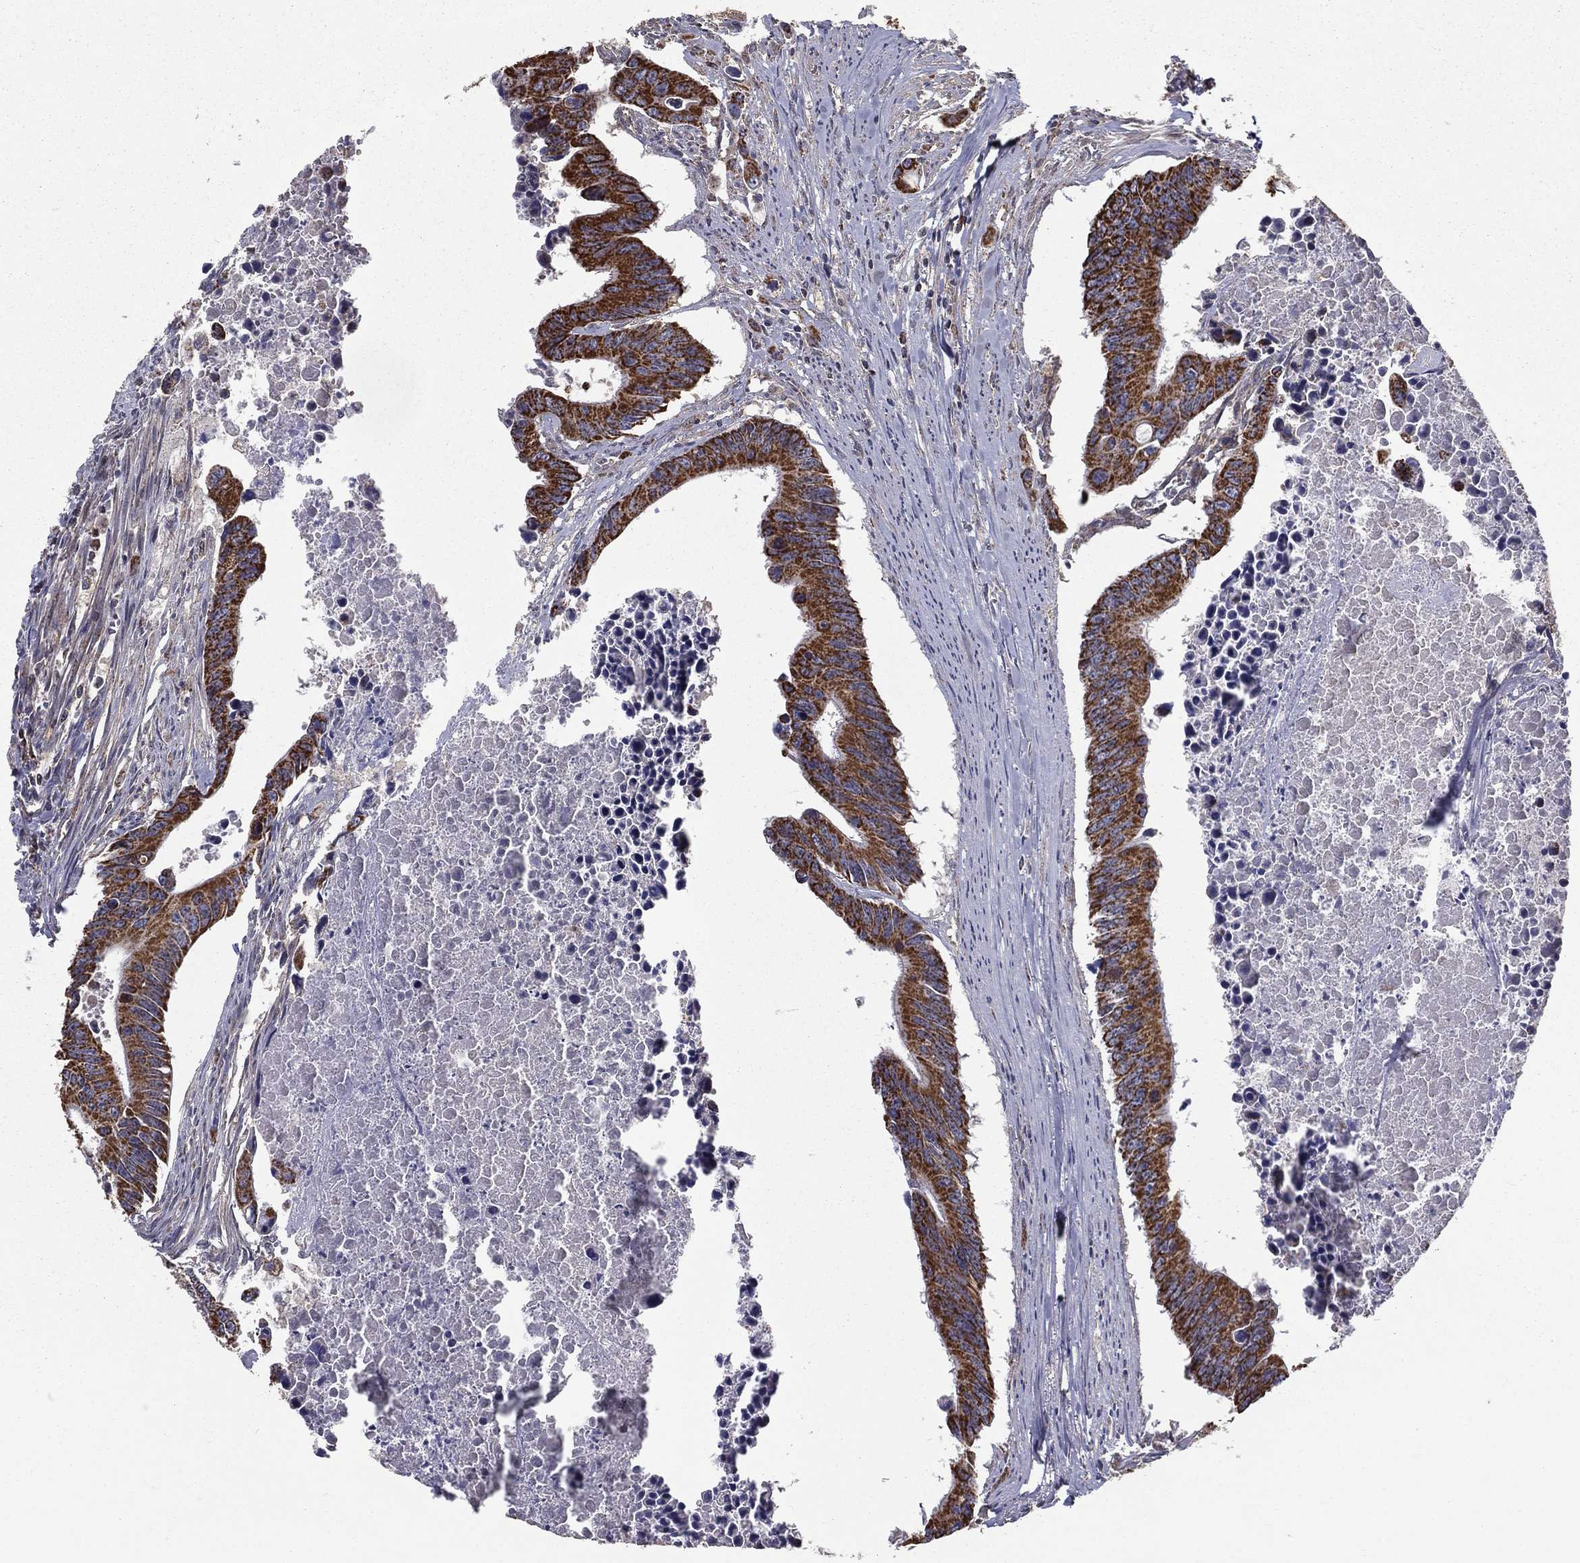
{"staining": {"intensity": "strong", "quantity": ">75%", "location": "cytoplasmic/membranous"}, "tissue": "colorectal cancer", "cell_type": "Tumor cells", "image_type": "cancer", "snomed": [{"axis": "morphology", "description": "Adenocarcinoma, NOS"}, {"axis": "topography", "description": "Colon"}], "caption": "Immunohistochemistry staining of adenocarcinoma (colorectal), which exhibits high levels of strong cytoplasmic/membranous positivity in about >75% of tumor cells indicating strong cytoplasmic/membranous protein positivity. The staining was performed using DAB (3,3'-diaminobenzidine) (brown) for protein detection and nuclei were counterstained in hematoxylin (blue).", "gene": "RIGI", "patient": {"sex": "female", "age": 87}}